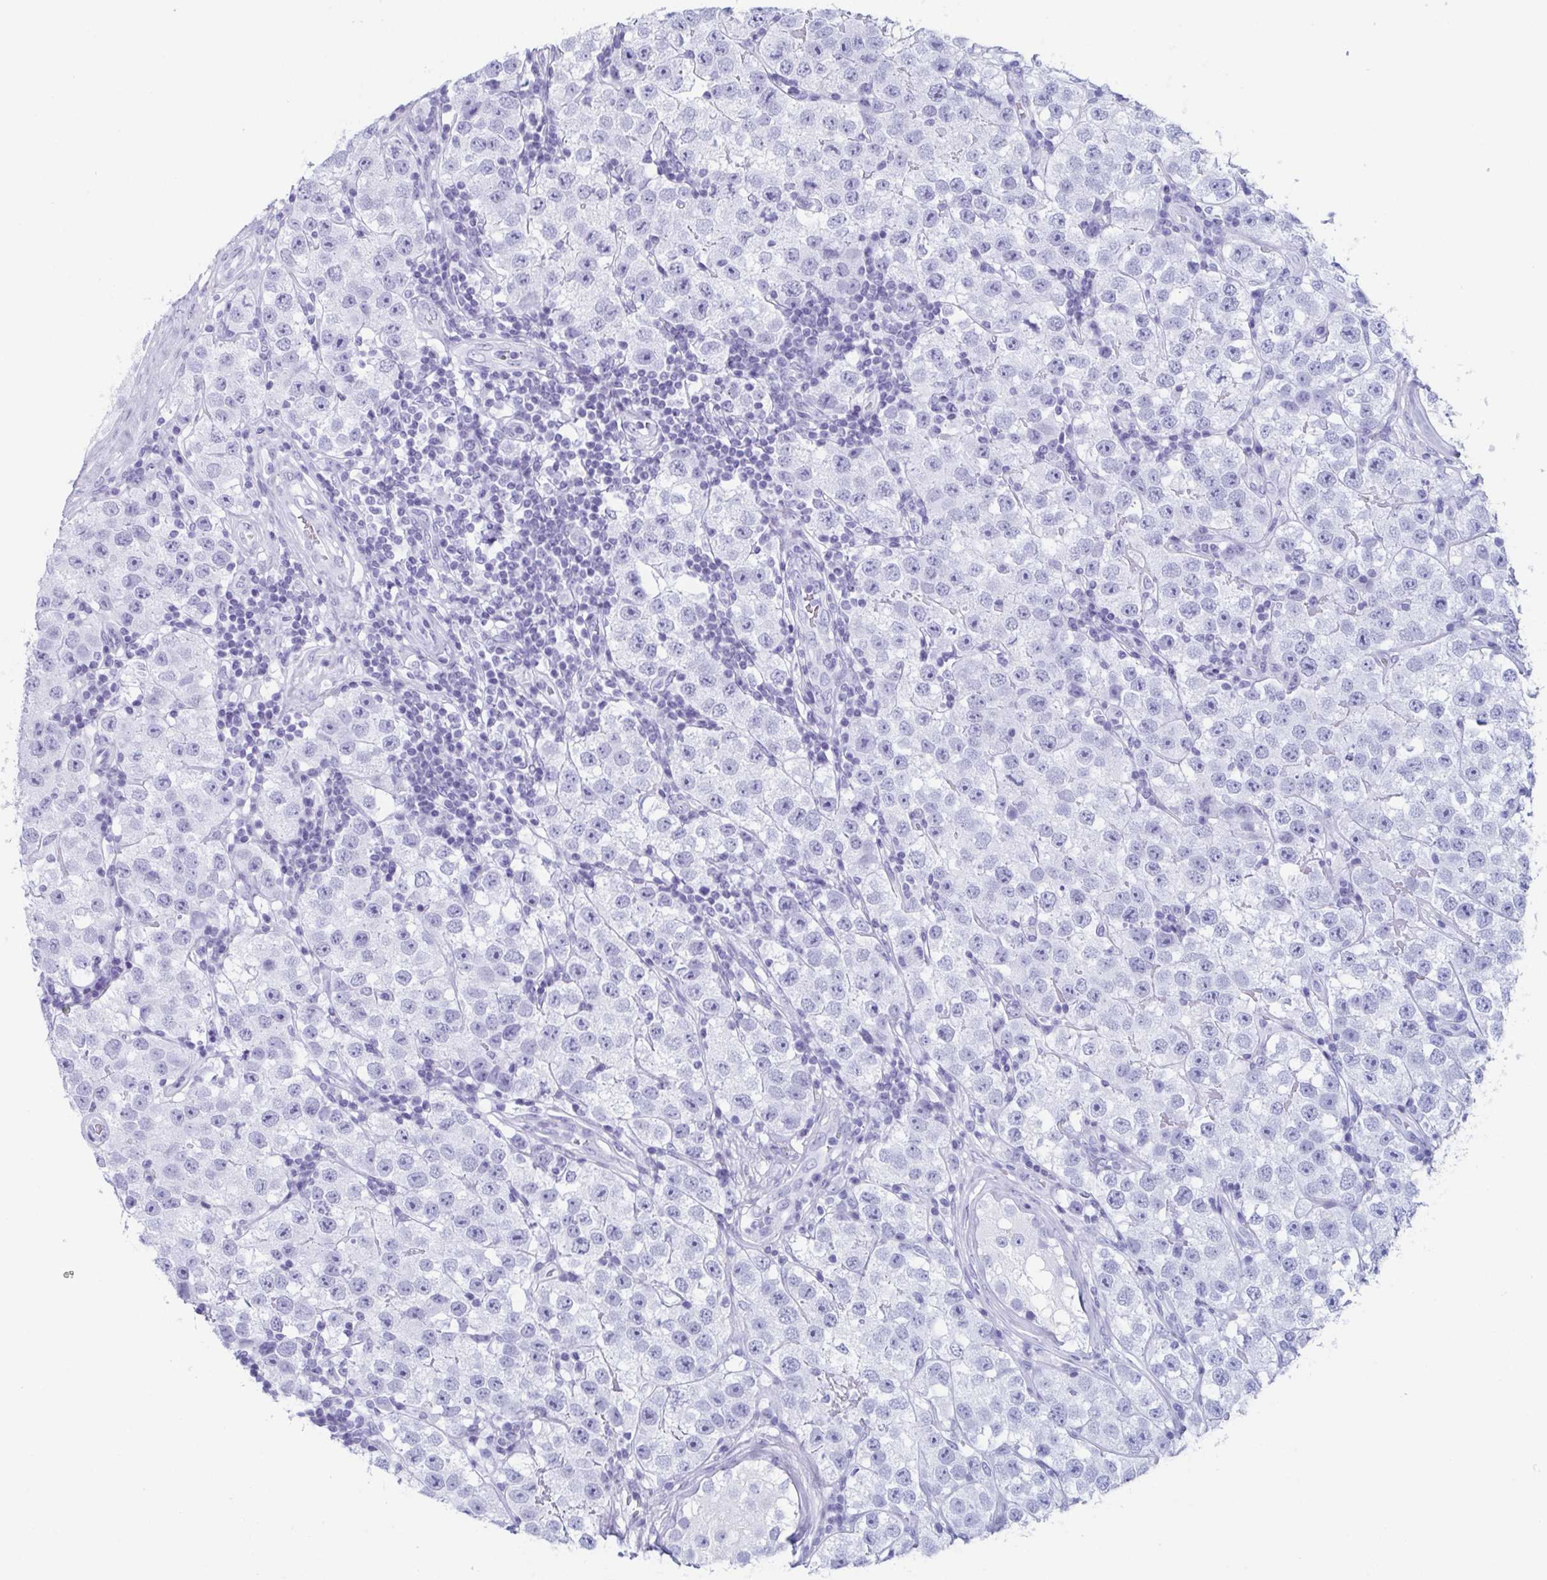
{"staining": {"intensity": "negative", "quantity": "none", "location": "none"}, "tissue": "testis cancer", "cell_type": "Tumor cells", "image_type": "cancer", "snomed": [{"axis": "morphology", "description": "Seminoma, NOS"}, {"axis": "topography", "description": "Testis"}], "caption": "Testis cancer (seminoma) was stained to show a protein in brown. There is no significant expression in tumor cells.", "gene": "LYRM2", "patient": {"sex": "male", "age": 34}}